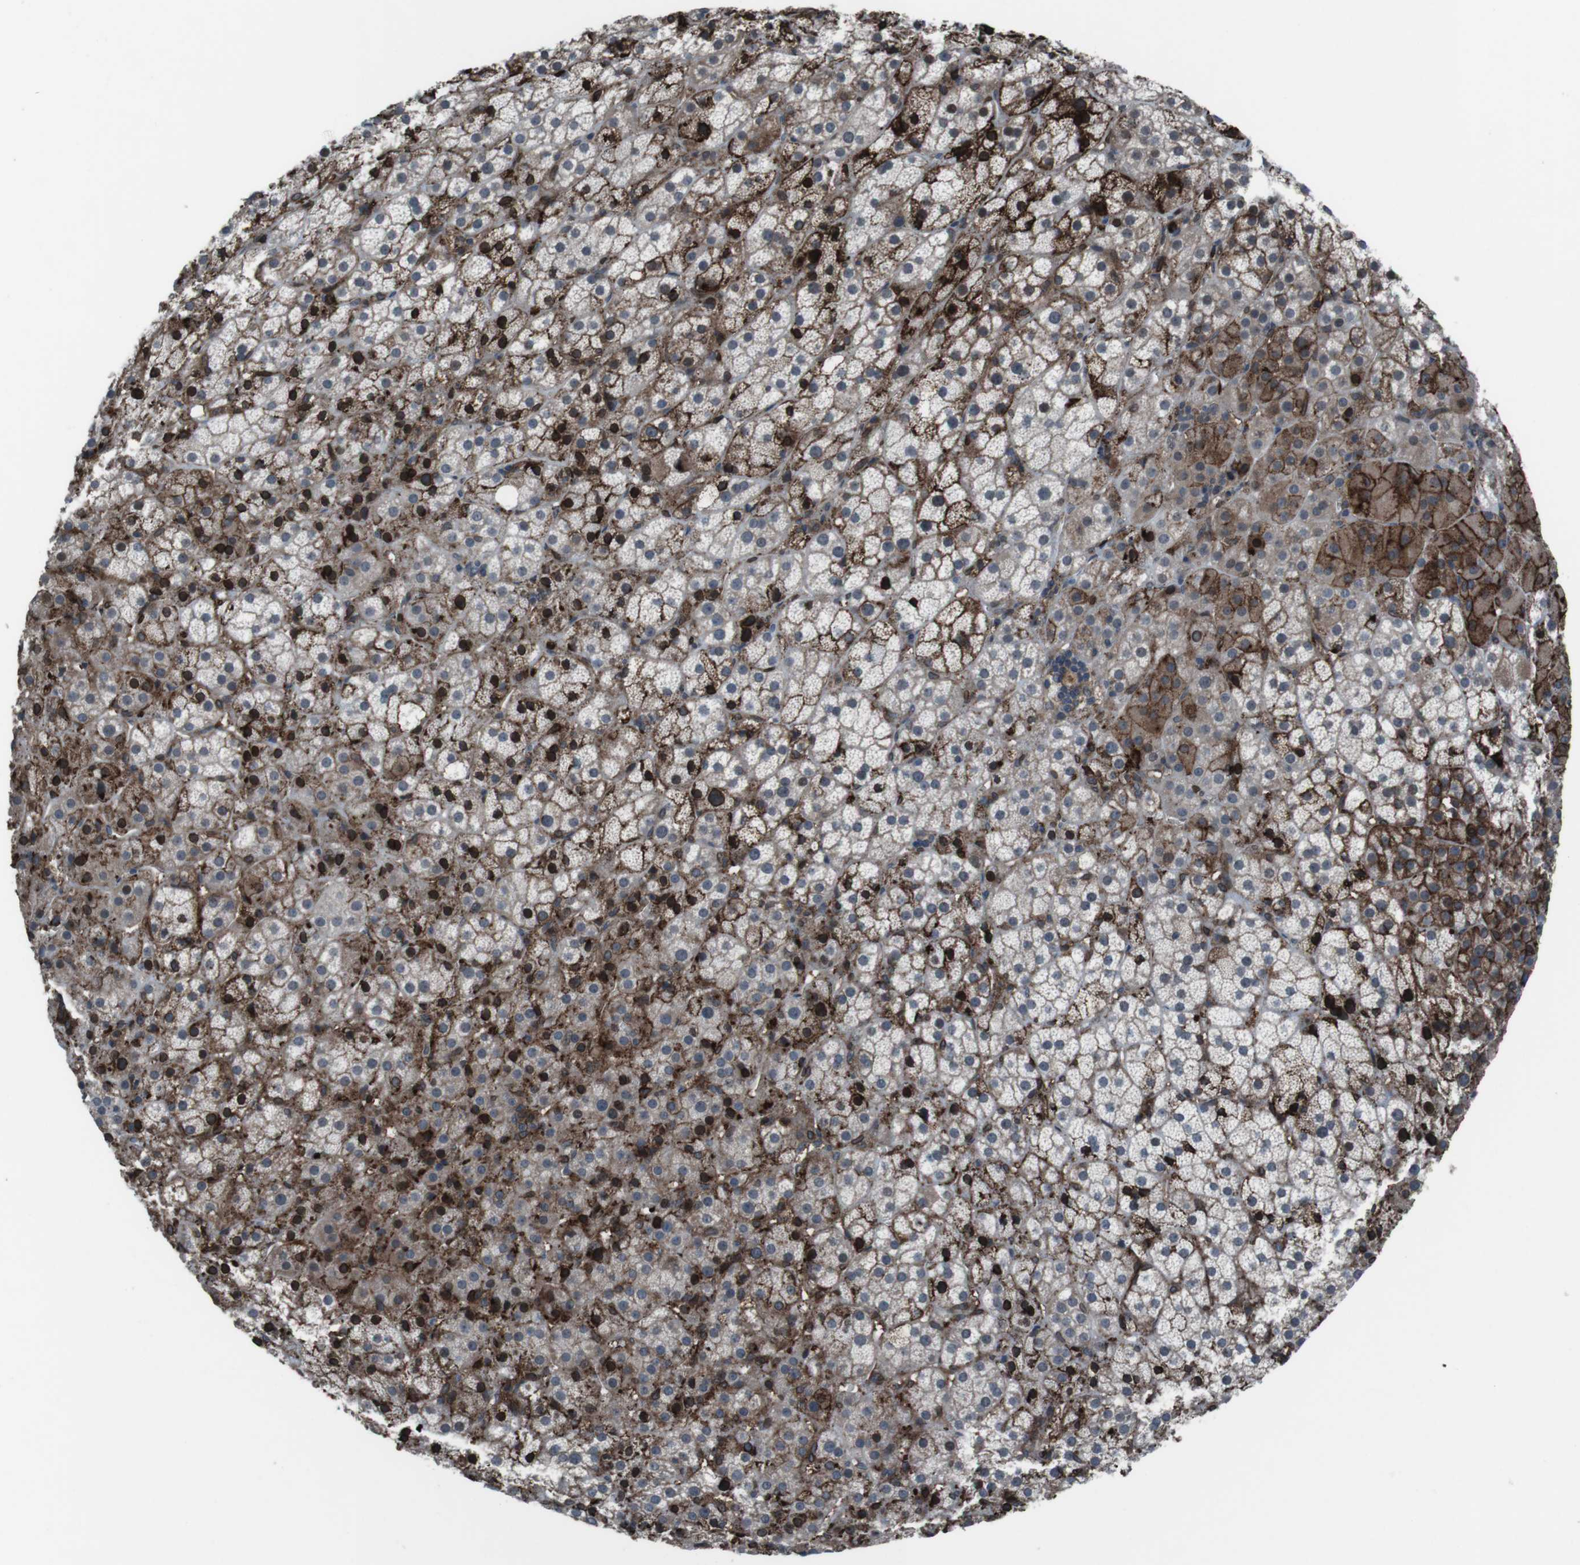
{"staining": {"intensity": "strong", "quantity": "25%-75%", "location": "cytoplasmic/membranous,nuclear"}, "tissue": "adrenal gland", "cell_type": "Glandular cells", "image_type": "normal", "snomed": [{"axis": "morphology", "description": "Normal tissue, NOS"}, {"axis": "topography", "description": "Adrenal gland"}], "caption": "A high-resolution histopathology image shows IHC staining of benign adrenal gland, which demonstrates strong cytoplasmic/membranous,nuclear expression in approximately 25%-75% of glandular cells.", "gene": "GDF10", "patient": {"sex": "female", "age": 57}}